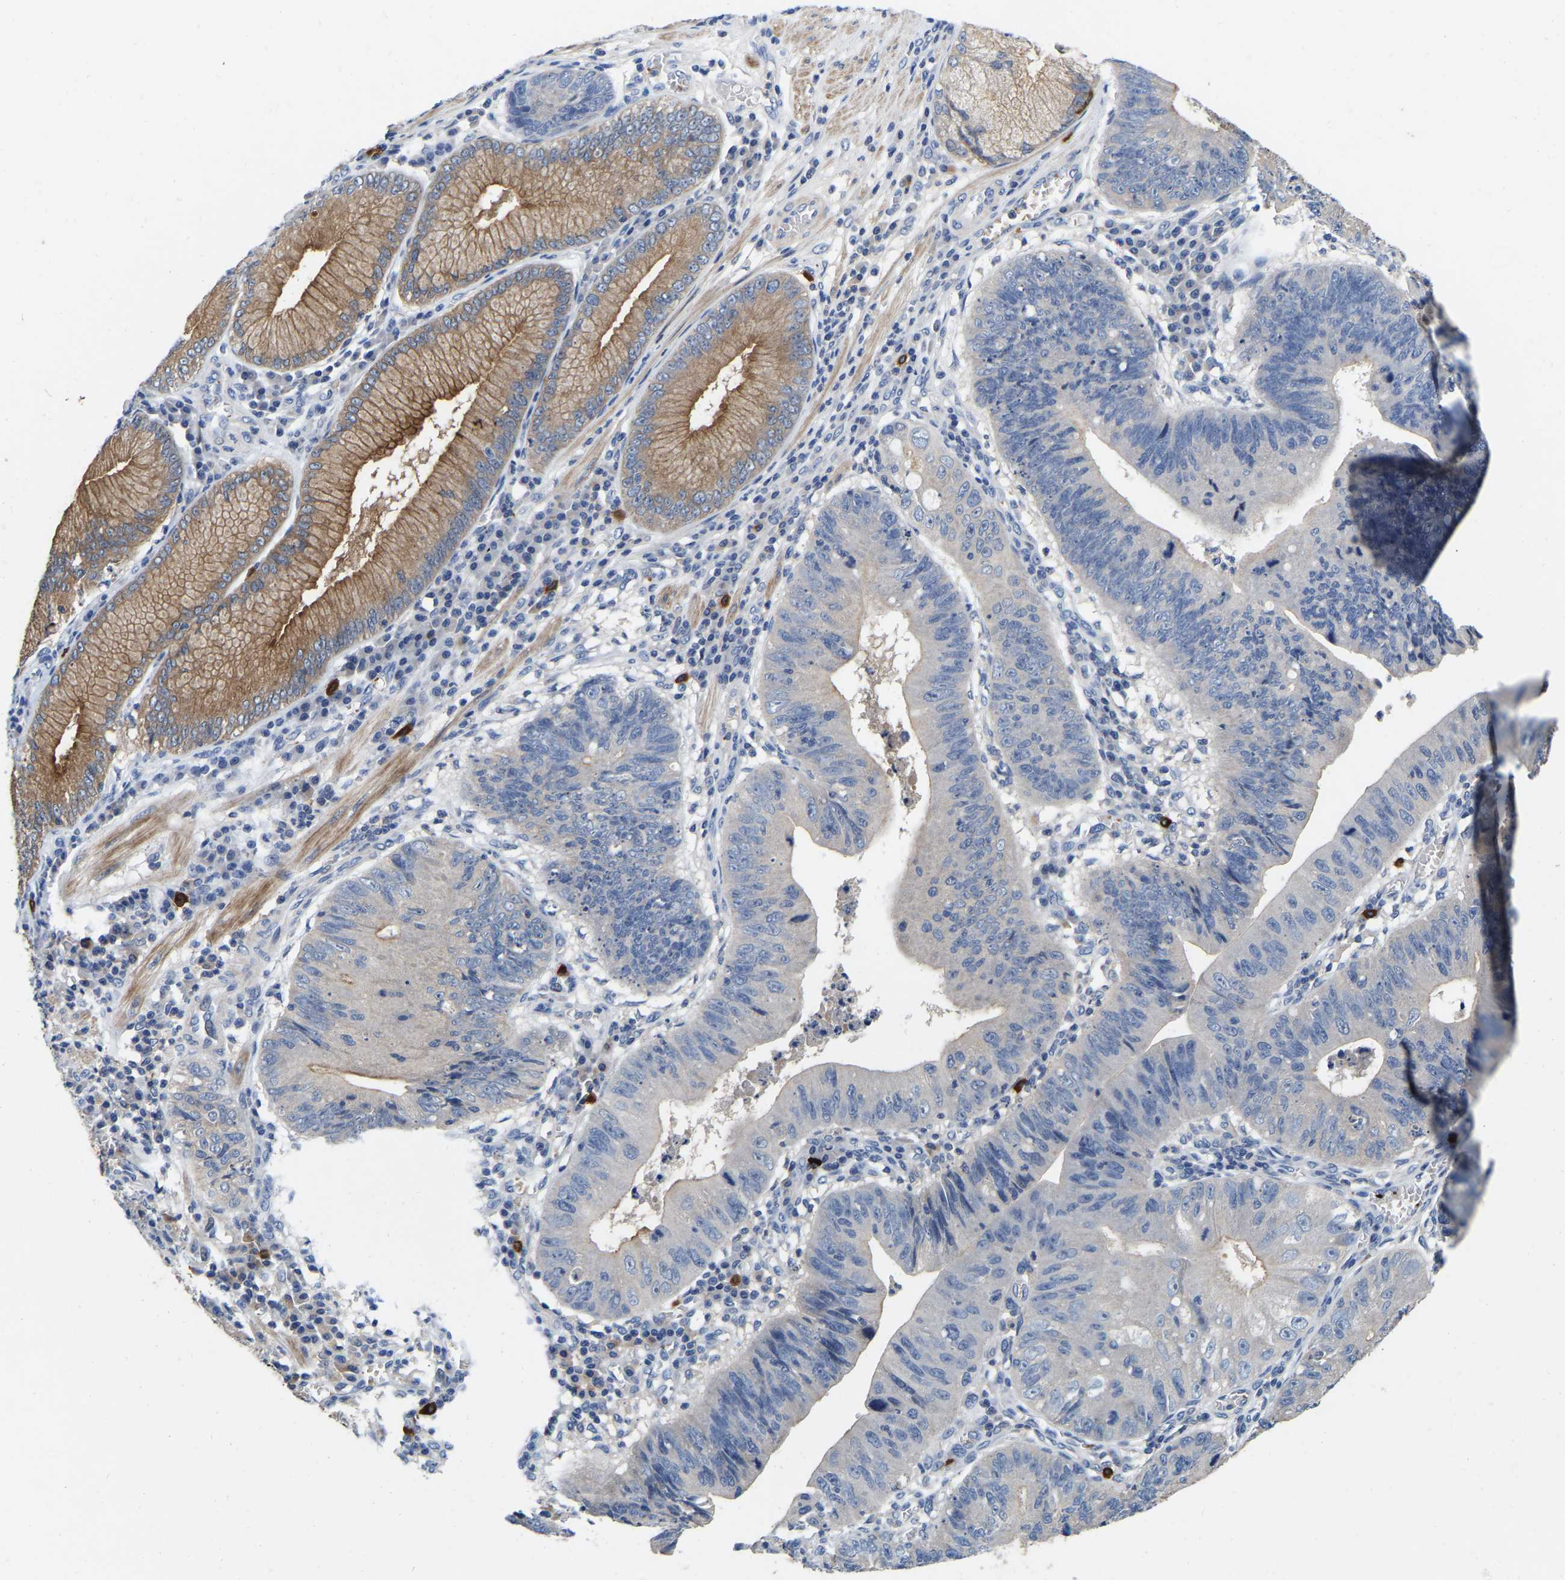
{"staining": {"intensity": "moderate", "quantity": "<25%", "location": "cytoplasmic/membranous"}, "tissue": "stomach cancer", "cell_type": "Tumor cells", "image_type": "cancer", "snomed": [{"axis": "morphology", "description": "Adenocarcinoma, NOS"}, {"axis": "topography", "description": "Stomach"}], "caption": "Protein staining displays moderate cytoplasmic/membranous expression in about <25% of tumor cells in adenocarcinoma (stomach). (Stains: DAB in brown, nuclei in blue, Microscopy: brightfield microscopy at high magnification).", "gene": "RAB27B", "patient": {"sex": "male", "age": 59}}